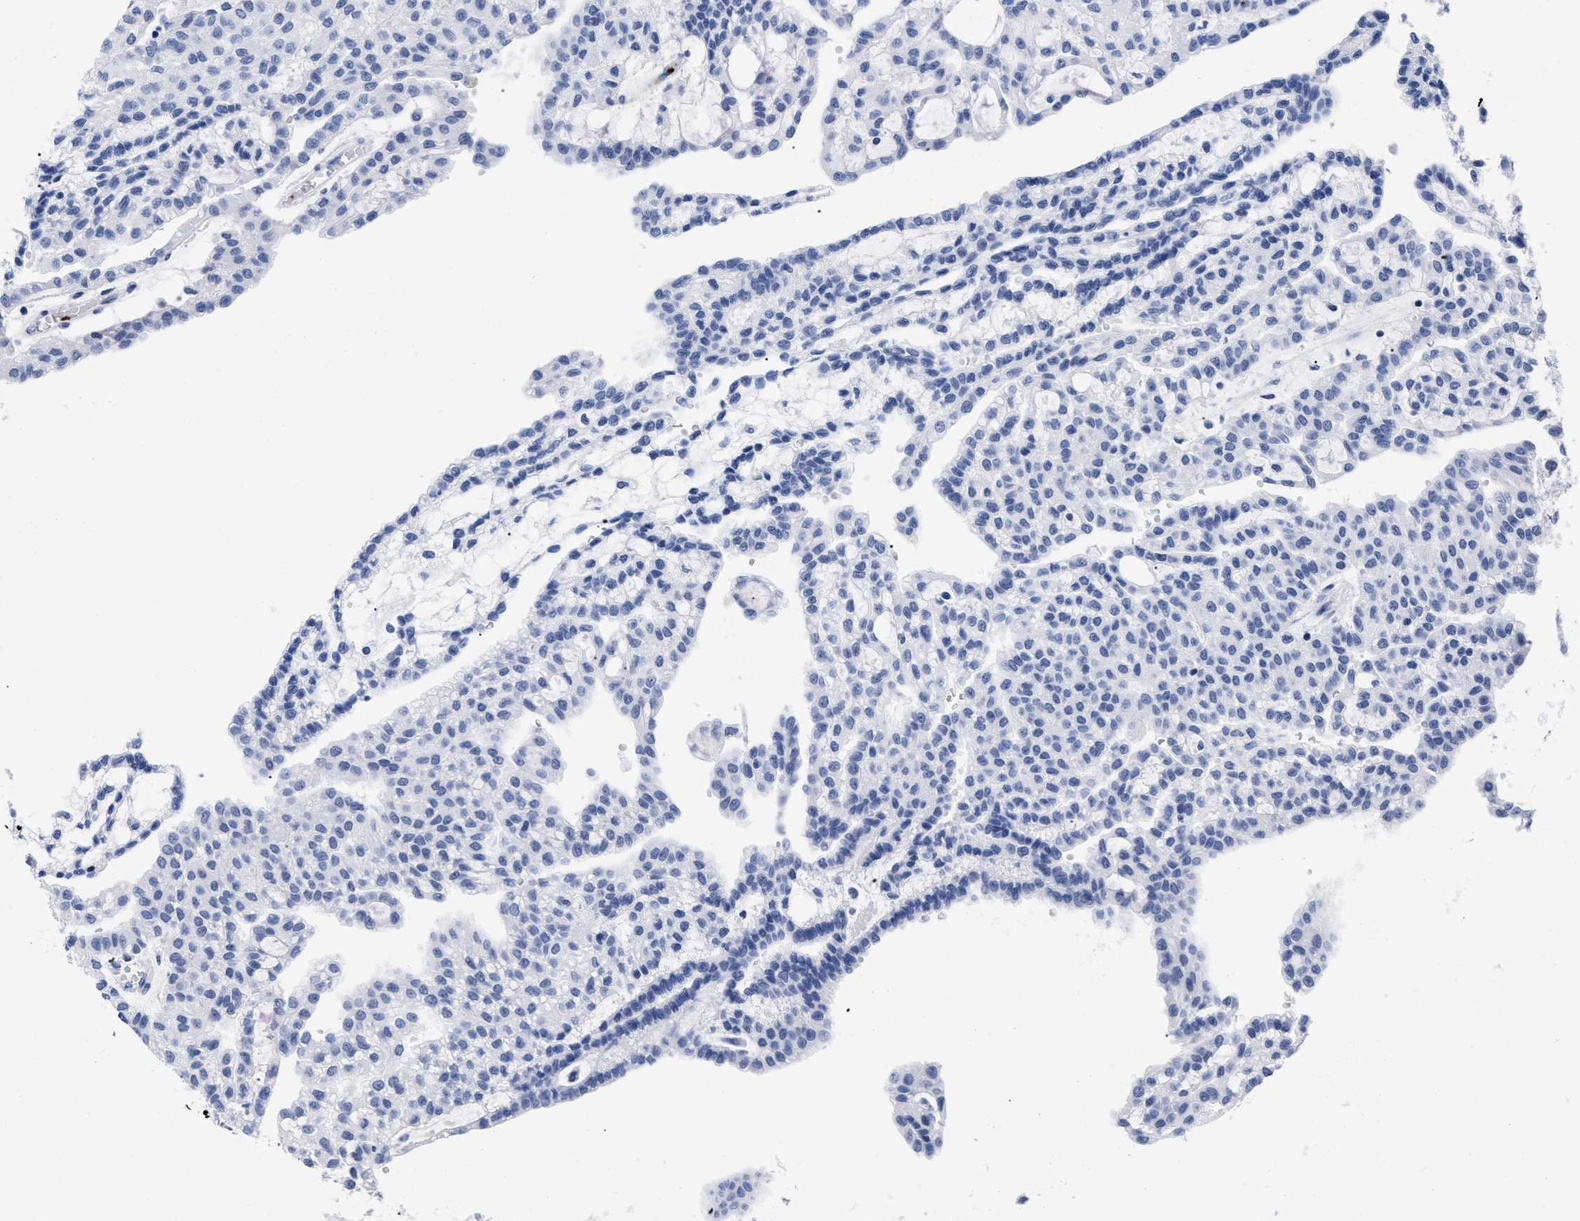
{"staining": {"intensity": "negative", "quantity": "none", "location": "none"}, "tissue": "renal cancer", "cell_type": "Tumor cells", "image_type": "cancer", "snomed": [{"axis": "morphology", "description": "Adenocarcinoma, NOS"}, {"axis": "topography", "description": "Kidney"}], "caption": "The micrograph displays no staining of tumor cells in renal adenocarcinoma.", "gene": "TREML1", "patient": {"sex": "male", "age": 63}}